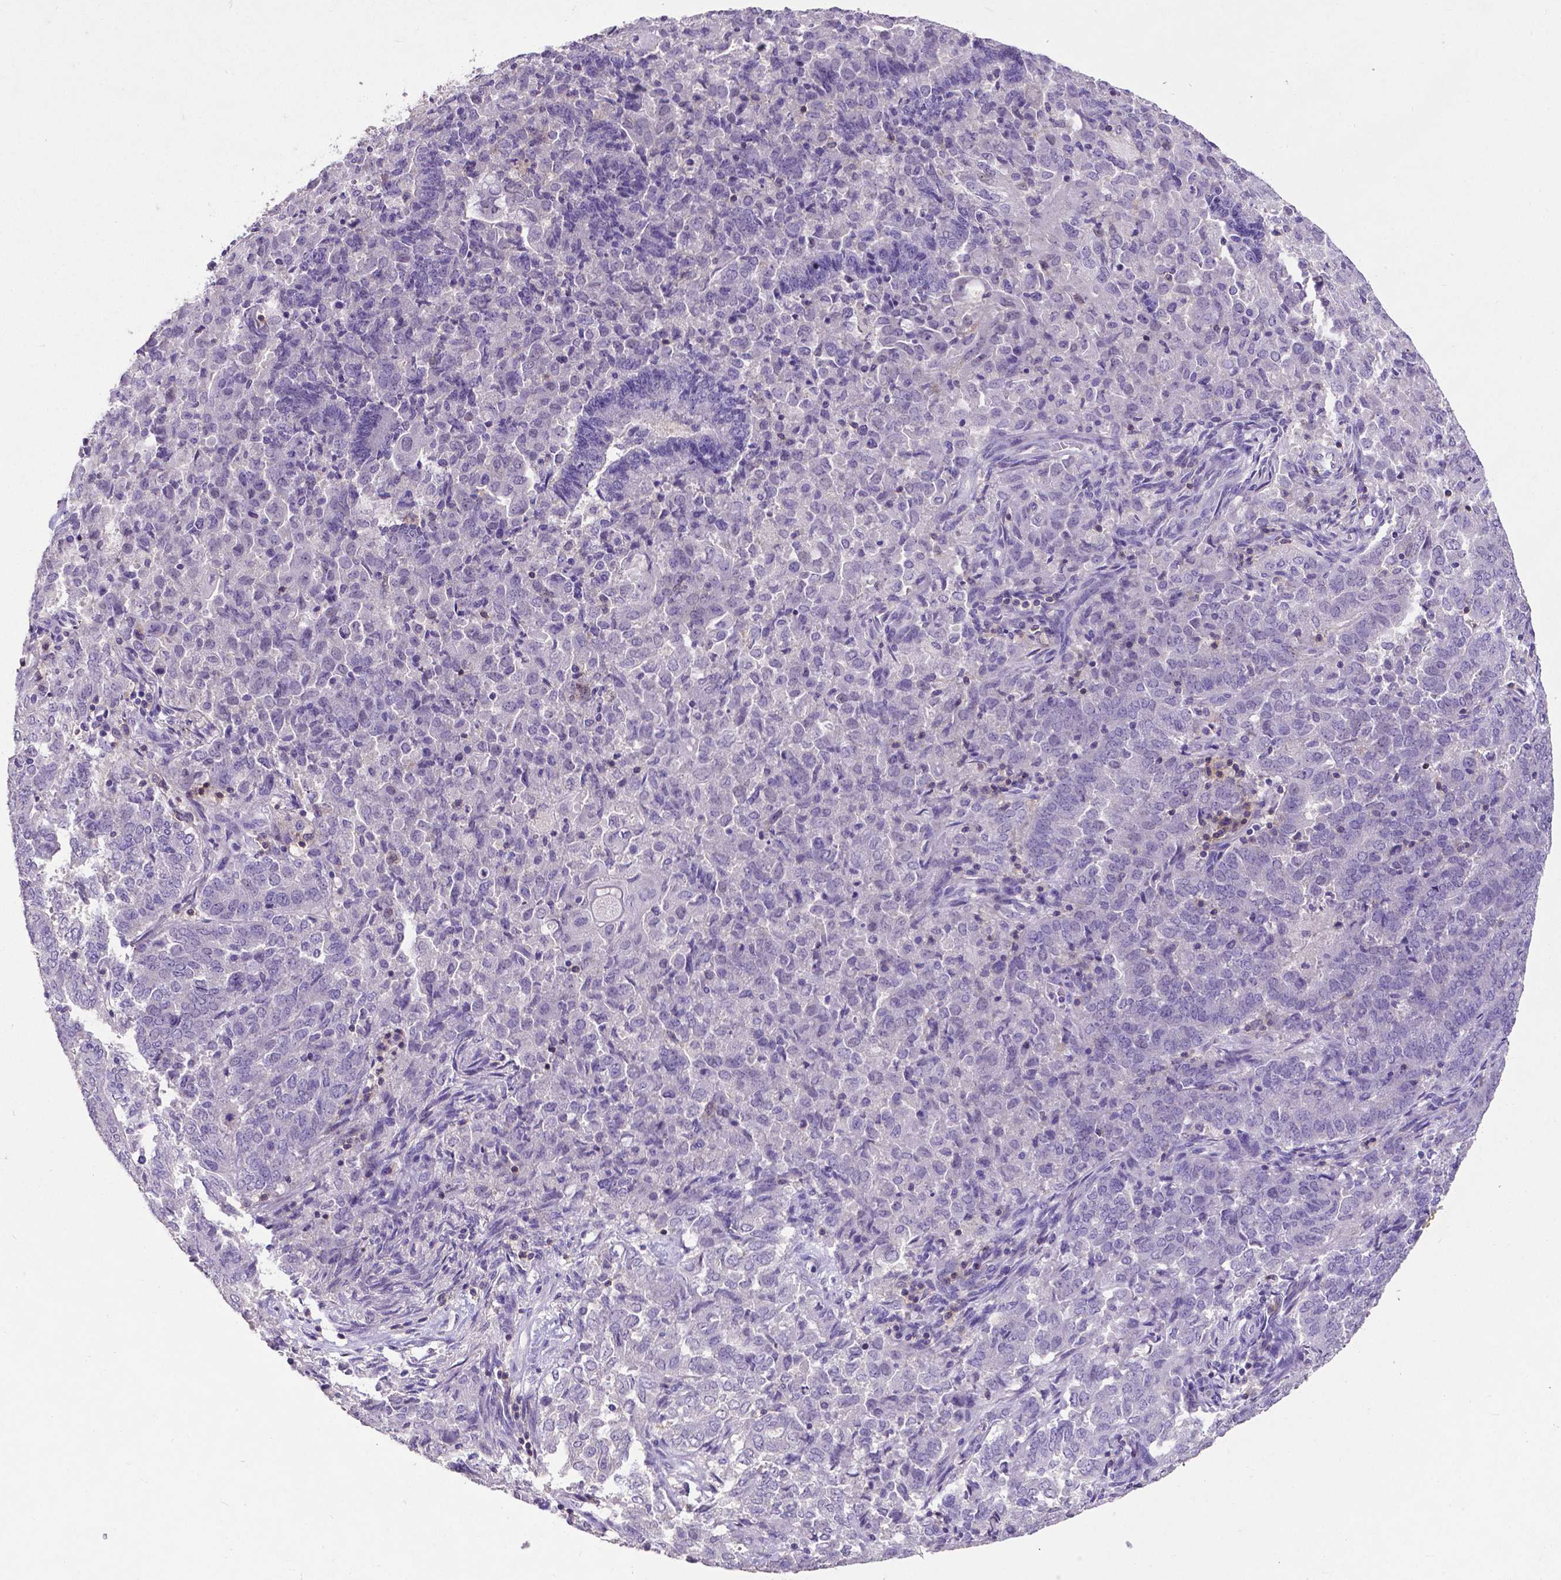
{"staining": {"intensity": "negative", "quantity": "none", "location": "none"}, "tissue": "endometrial cancer", "cell_type": "Tumor cells", "image_type": "cancer", "snomed": [{"axis": "morphology", "description": "Adenocarcinoma, NOS"}, {"axis": "topography", "description": "Endometrium"}], "caption": "Tumor cells are negative for brown protein staining in adenocarcinoma (endometrial).", "gene": "CD4", "patient": {"sex": "female", "age": 72}}